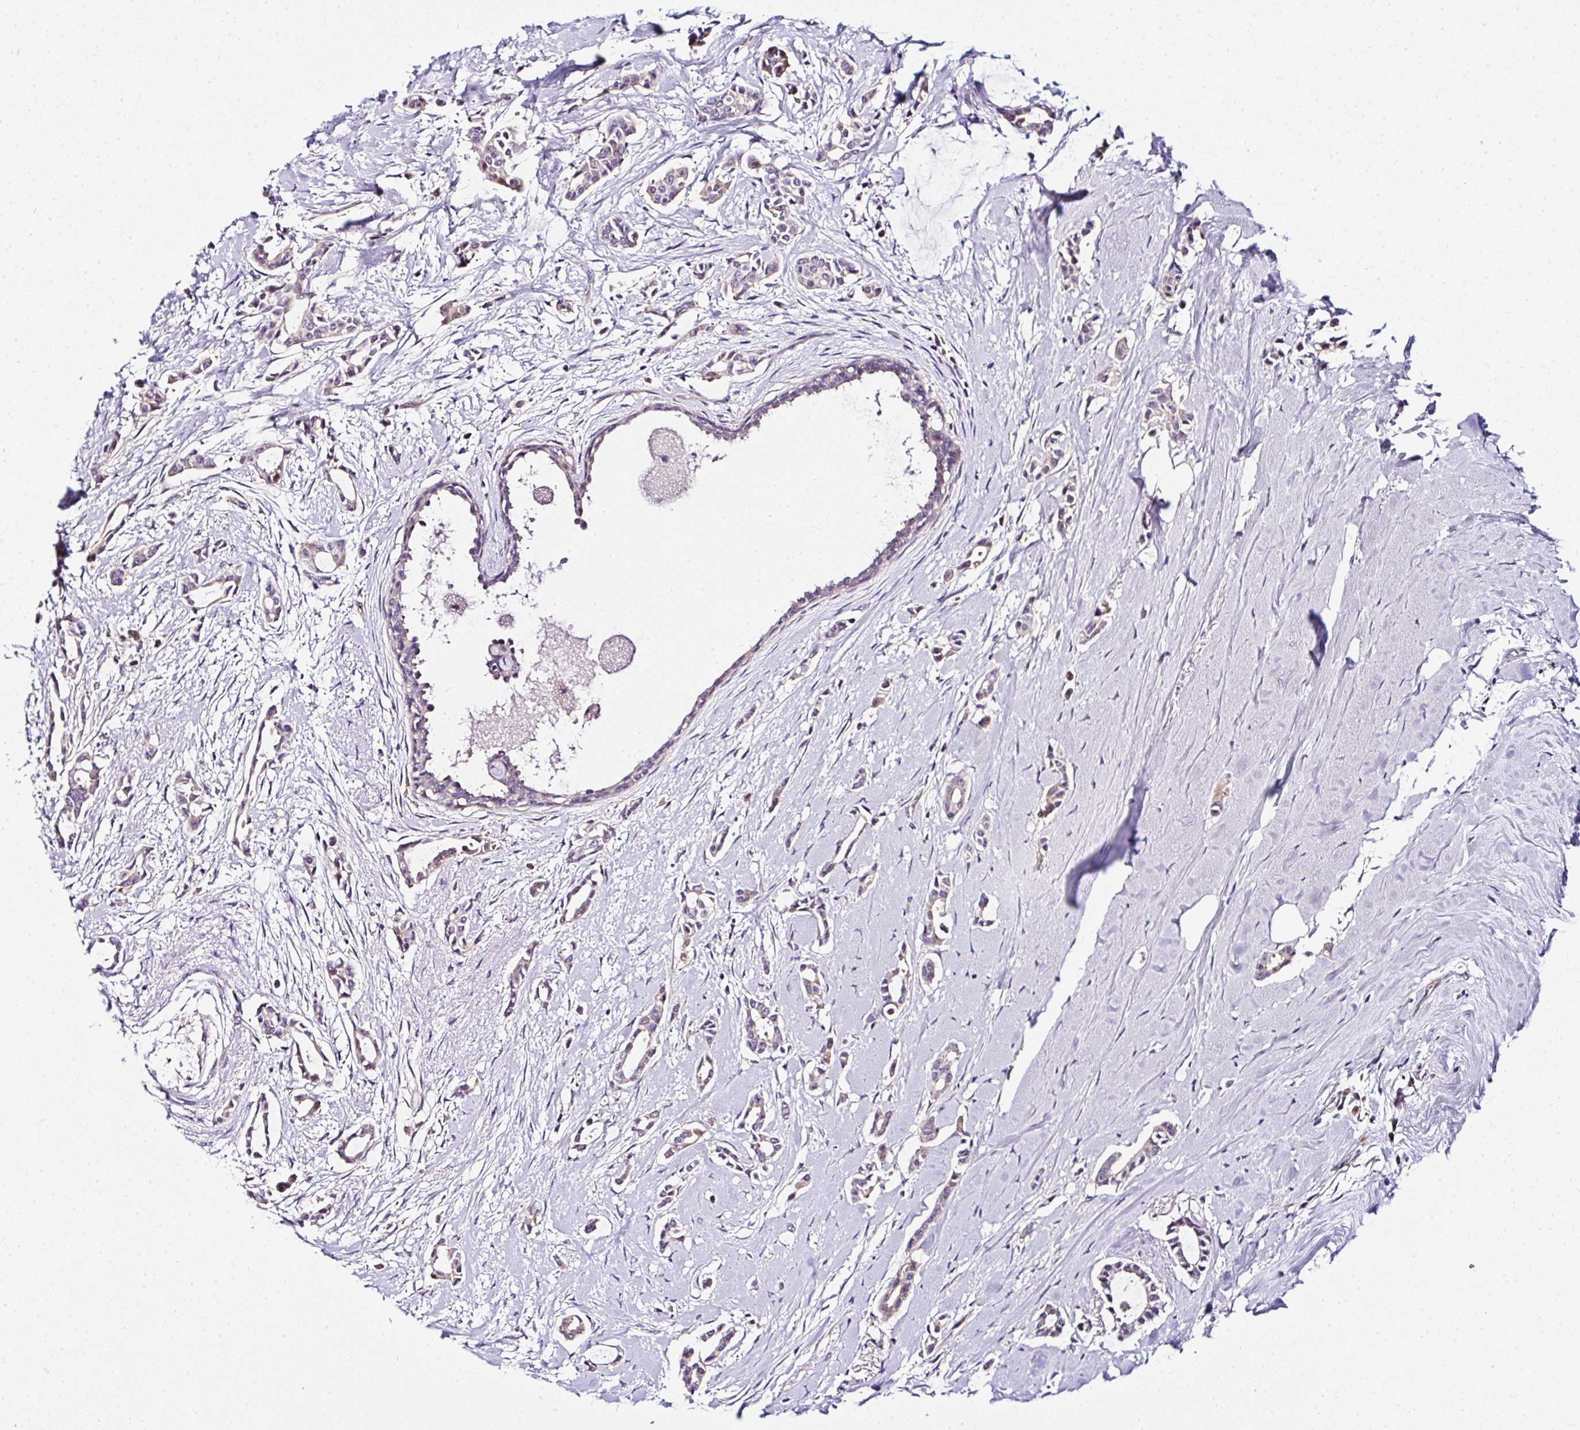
{"staining": {"intensity": "negative", "quantity": "none", "location": "none"}, "tissue": "breast cancer", "cell_type": "Tumor cells", "image_type": "cancer", "snomed": [{"axis": "morphology", "description": "Duct carcinoma"}, {"axis": "topography", "description": "Breast"}], "caption": "Immunohistochemistry photomicrograph of human intraductal carcinoma (breast) stained for a protein (brown), which shows no expression in tumor cells.", "gene": "DEPDC5", "patient": {"sex": "female", "age": 64}}